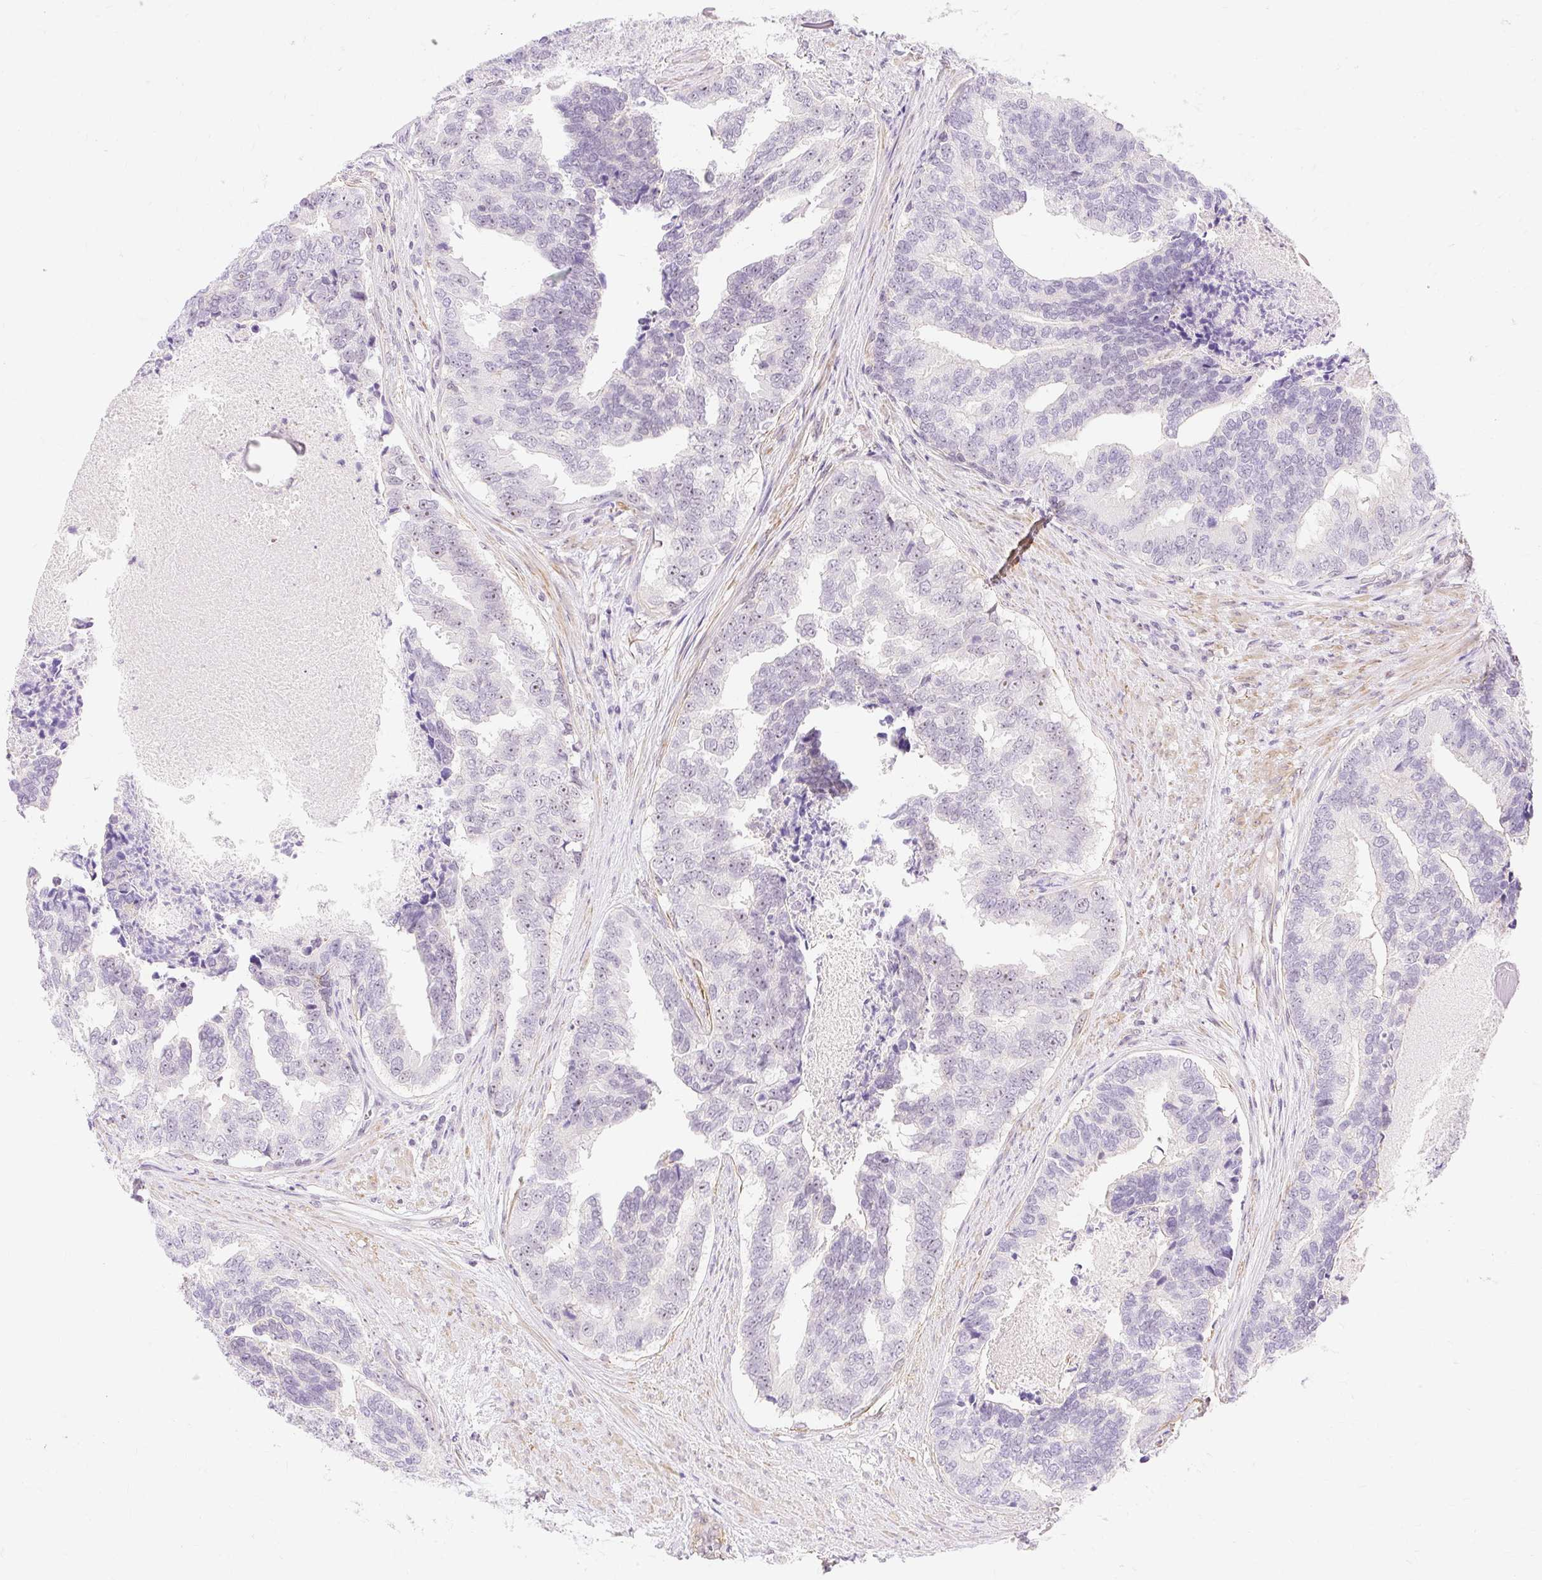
{"staining": {"intensity": "moderate", "quantity": "<25%", "location": "nuclear"}, "tissue": "prostate cancer", "cell_type": "Tumor cells", "image_type": "cancer", "snomed": [{"axis": "morphology", "description": "Adenocarcinoma, High grade"}, {"axis": "topography", "description": "Prostate"}], "caption": "Brown immunohistochemical staining in human prostate cancer displays moderate nuclear expression in about <25% of tumor cells. (DAB (3,3'-diaminobenzidine) IHC, brown staining for protein, blue staining for nuclei).", "gene": "OBP2A", "patient": {"sex": "male", "age": 68}}